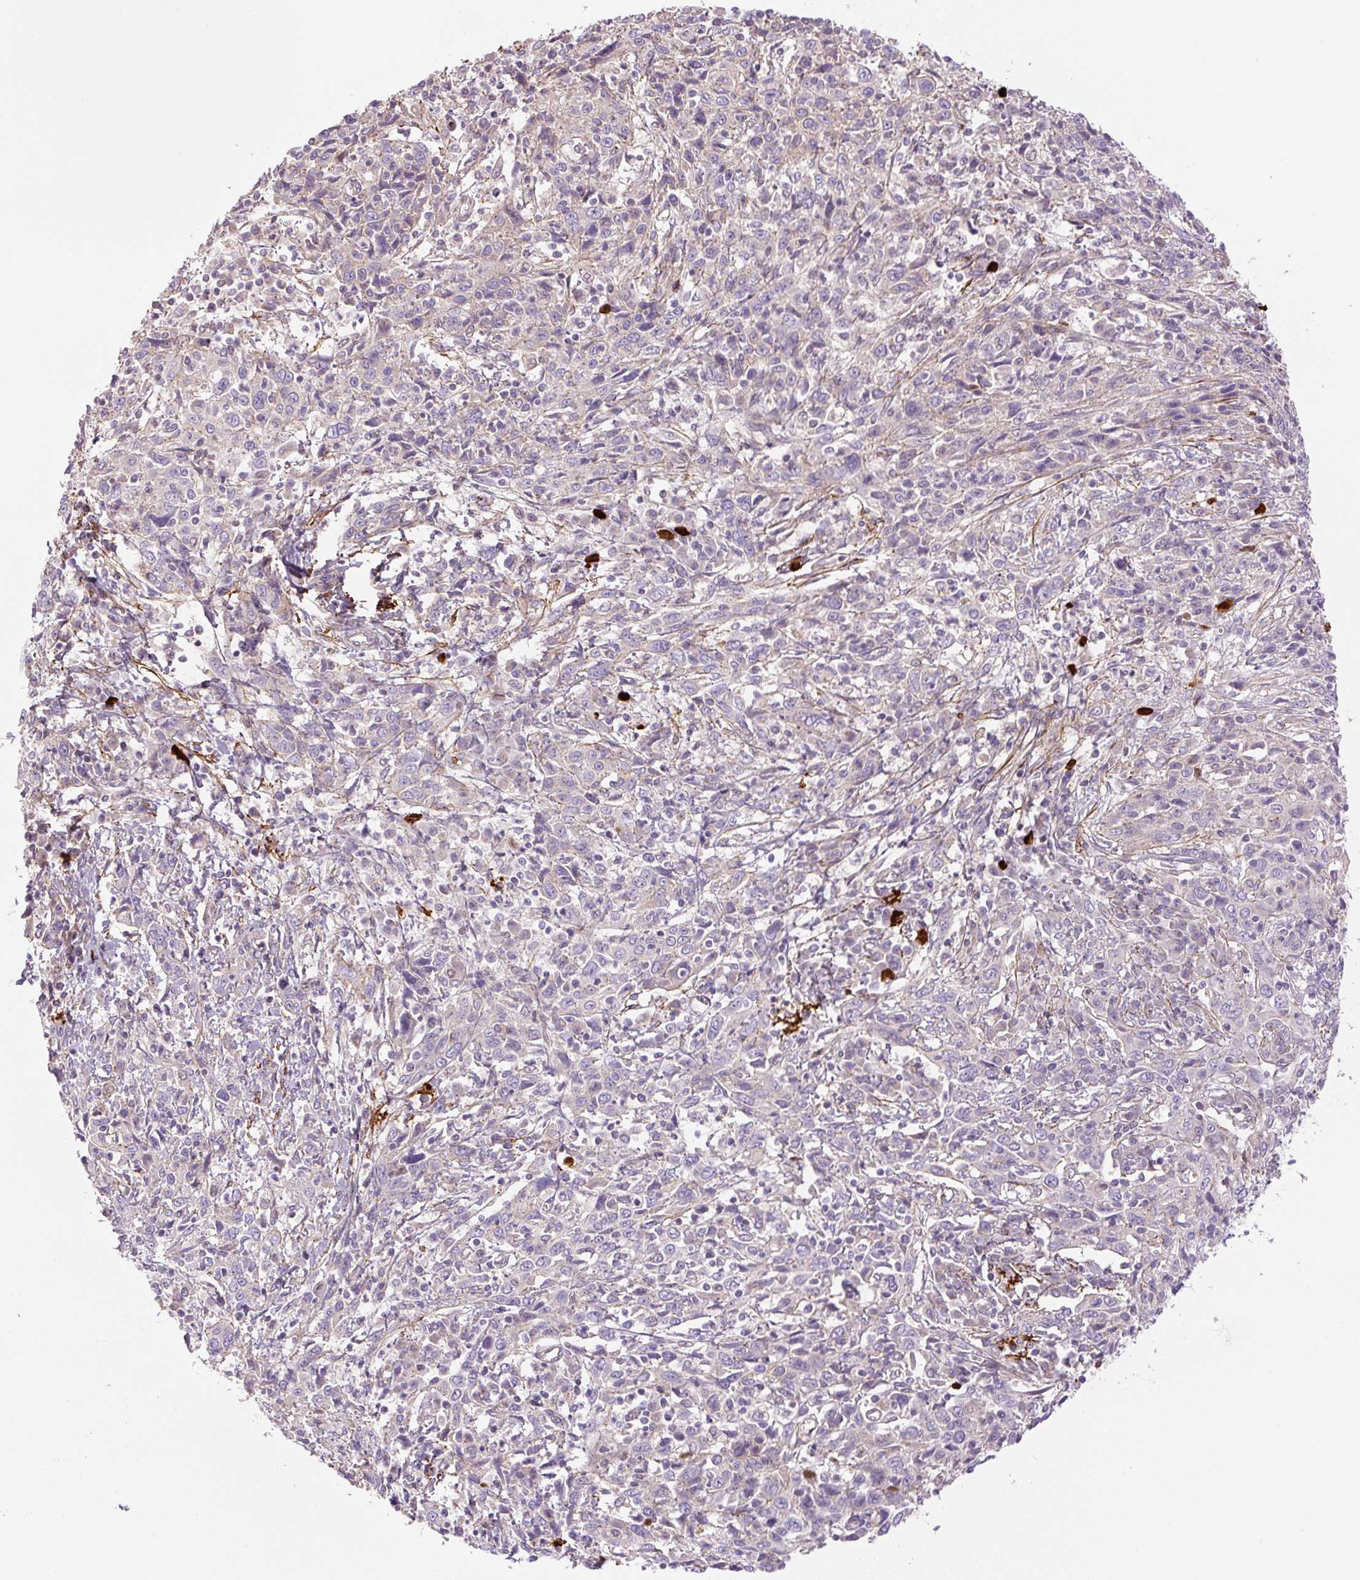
{"staining": {"intensity": "negative", "quantity": "none", "location": "none"}, "tissue": "cervical cancer", "cell_type": "Tumor cells", "image_type": "cancer", "snomed": [{"axis": "morphology", "description": "Squamous cell carcinoma, NOS"}, {"axis": "topography", "description": "Cervix"}], "caption": "The photomicrograph shows no significant expression in tumor cells of cervical squamous cell carcinoma.", "gene": "CCNI2", "patient": {"sex": "female", "age": 46}}